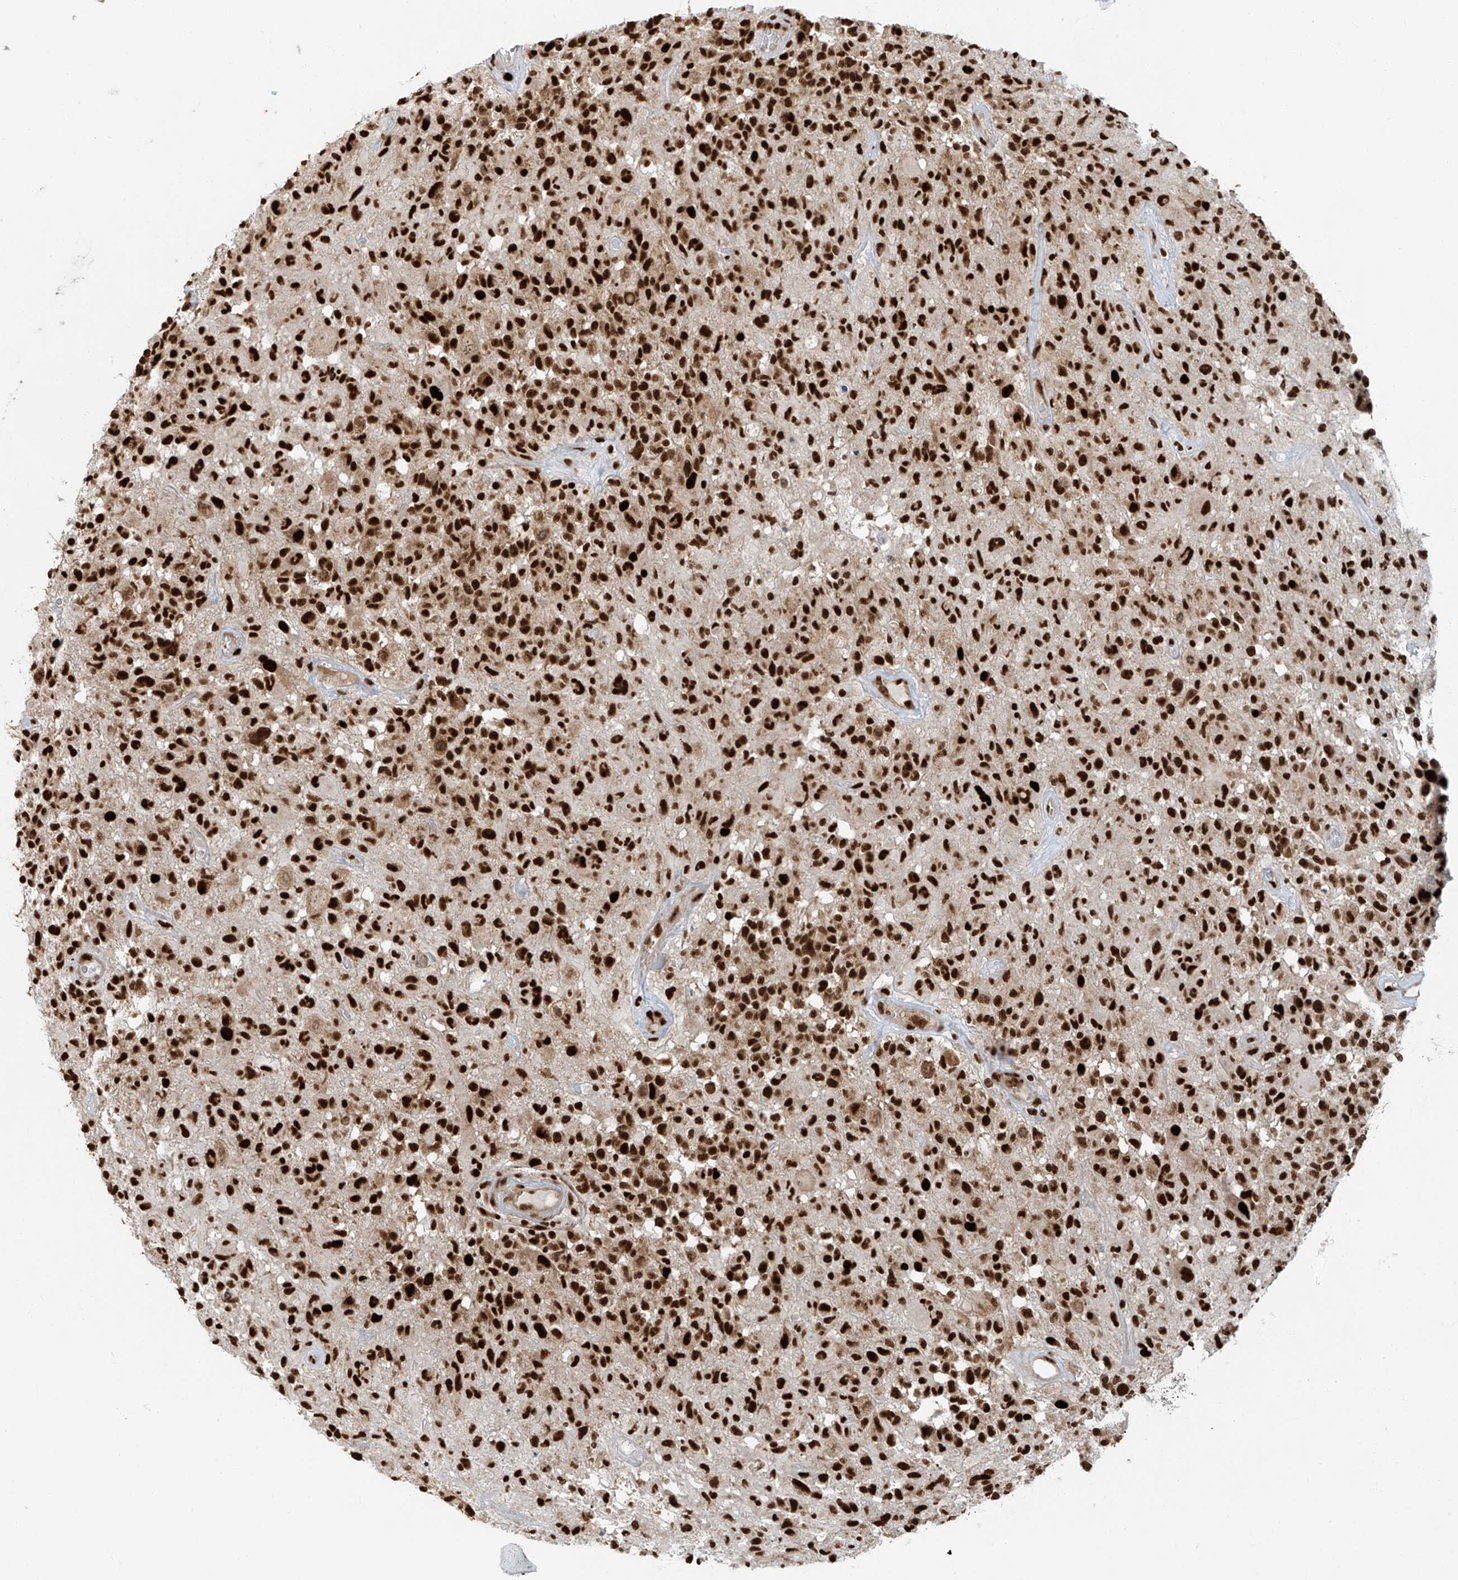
{"staining": {"intensity": "strong", "quantity": ">75%", "location": "nuclear"}, "tissue": "glioma", "cell_type": "Tumor cells", "image_type": "cancer", "snomed": [{"axis": "morphology", "description": "Glioma, malignant, High grade"}, {"axis": "morphology", "description": "Glioblastoma, NOS"}, {"axis": "topography", "description": "Brain"}], "caption": "Immunohistochemical staining of human glioblastoma reveals high levels of strong nuclear staining in about >75% of tumor cells. (brown staining indicates protein expression, while blue staining denotes nuclei).", "gene": "FAM193B", "patient": {"sex": "male", "age": 60}}